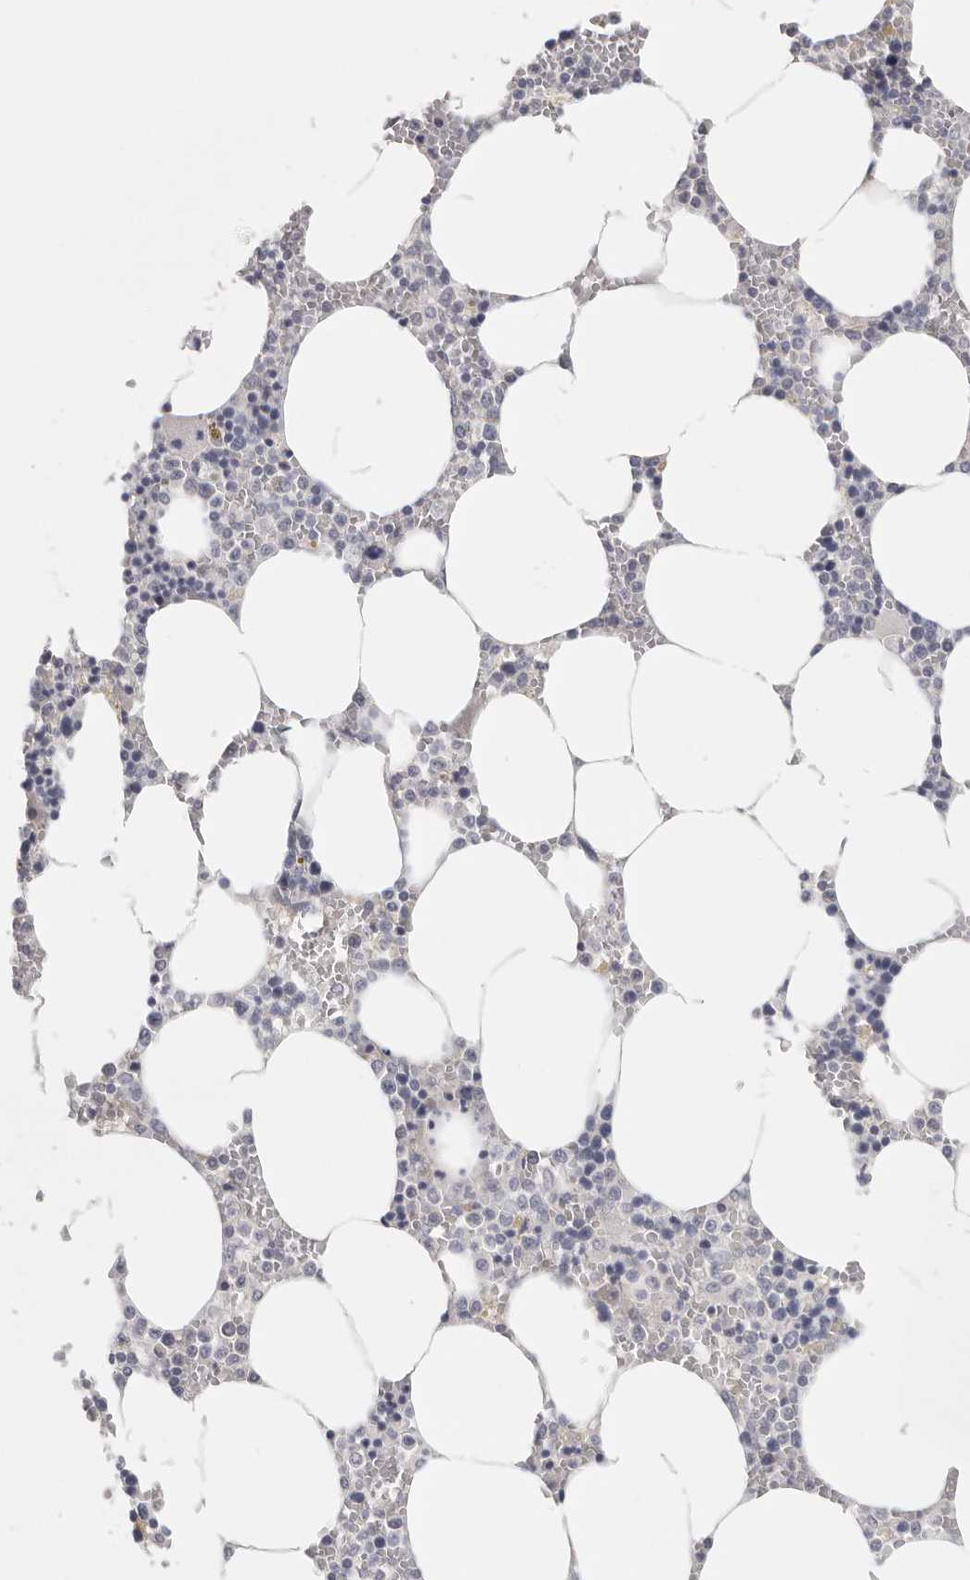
{"staining": {"intensity": "negative", "quantity": "none", "location": "none"}, "tissue": "bone marrow", "cell_type": "Hematopoietic cells", "image_type": "normal", "snomed": [{"axis": "morphology", "description": "Normal tissue, NOS"}, {"axis": "topography", "description": "Bone marrow"}], "caption": "An immunohistochemistry photomicrograph of unremarkable bone marrow is shown. There is no staining in hematopoietic cells of bone marrow. (DAB (3,3'-diaminobenzidine) immunohistochemistry, high magnification).", "gene": "DNAJC11", "patient": {"sex": "male", "age": 70}}